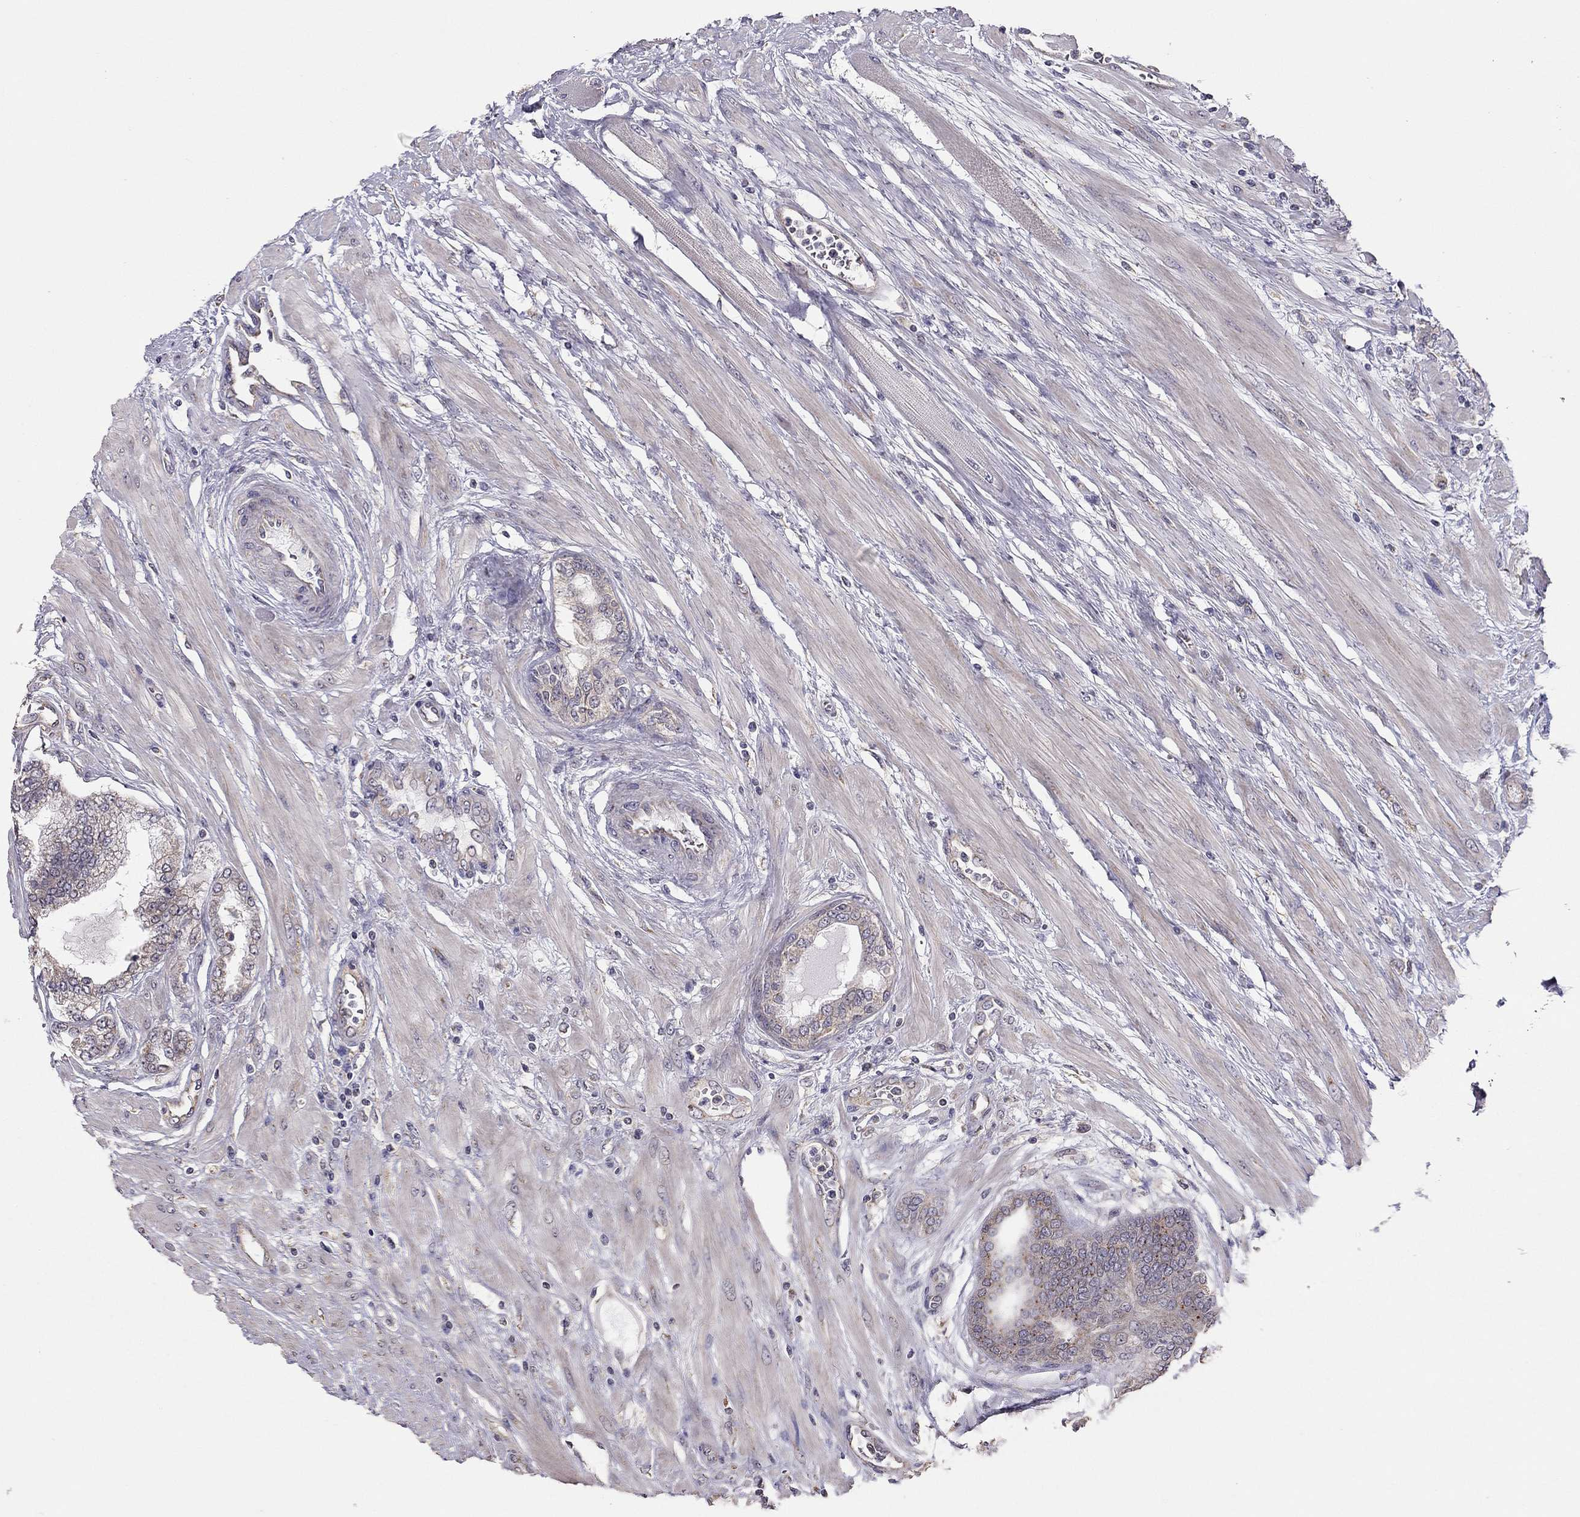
{"staining": {"intensity": "weak", "quantity": "<25%", "location": "cytoplasmic/membranous"}, "tissue": "prostate cancer", "cell_type": "Tumor cells", "image_type": "cancer", "snomed": [{"axis": "morphology", "description": "Adenocarcinoma, Low grade"}, {"axis": "topography", "description": "Prostate"}], "caption": "There is no significant positivity in tumor cells of prostate adenocarcinoma (low-grade). Nuclei are stained in blue.", "gene": "LRIT3", "patient": {"sex": "male", "age": 55}}